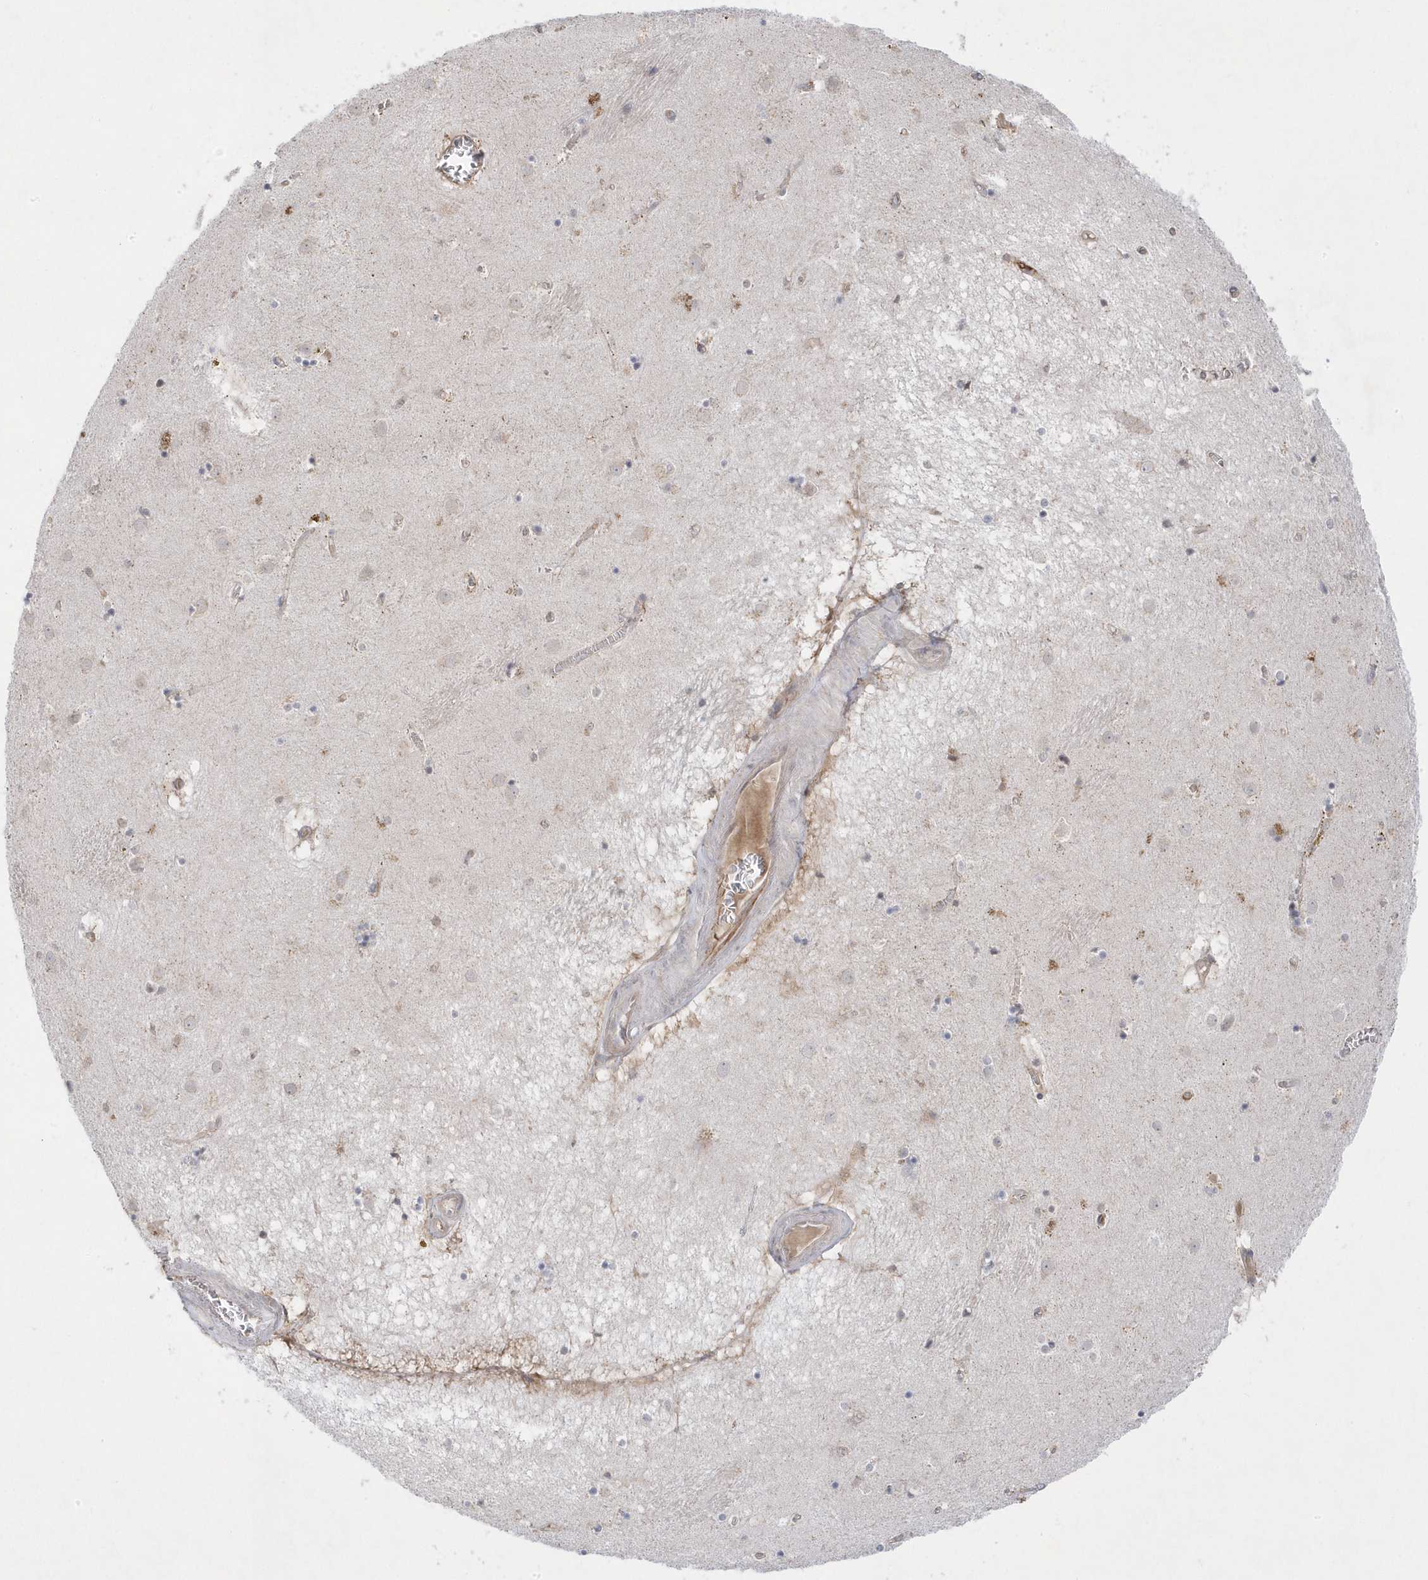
{"staining": {"intensity": "negative", "quantity": "none", "location": "none"}, "tissue": "caudate", "cell_type": "Glial cells", "image_type": "normal", "snomed": [{"axis": "morphology", "description": "Normal tissue, NOS"}, {"axis": "topography", "description": "Lateral ventricle wall"}], "caption": "The histopathology image demonstrates no staining of glial cells in normal caudate.", "gene": "ANAPC1", "patient": {"sex": "male", "age": 70}}